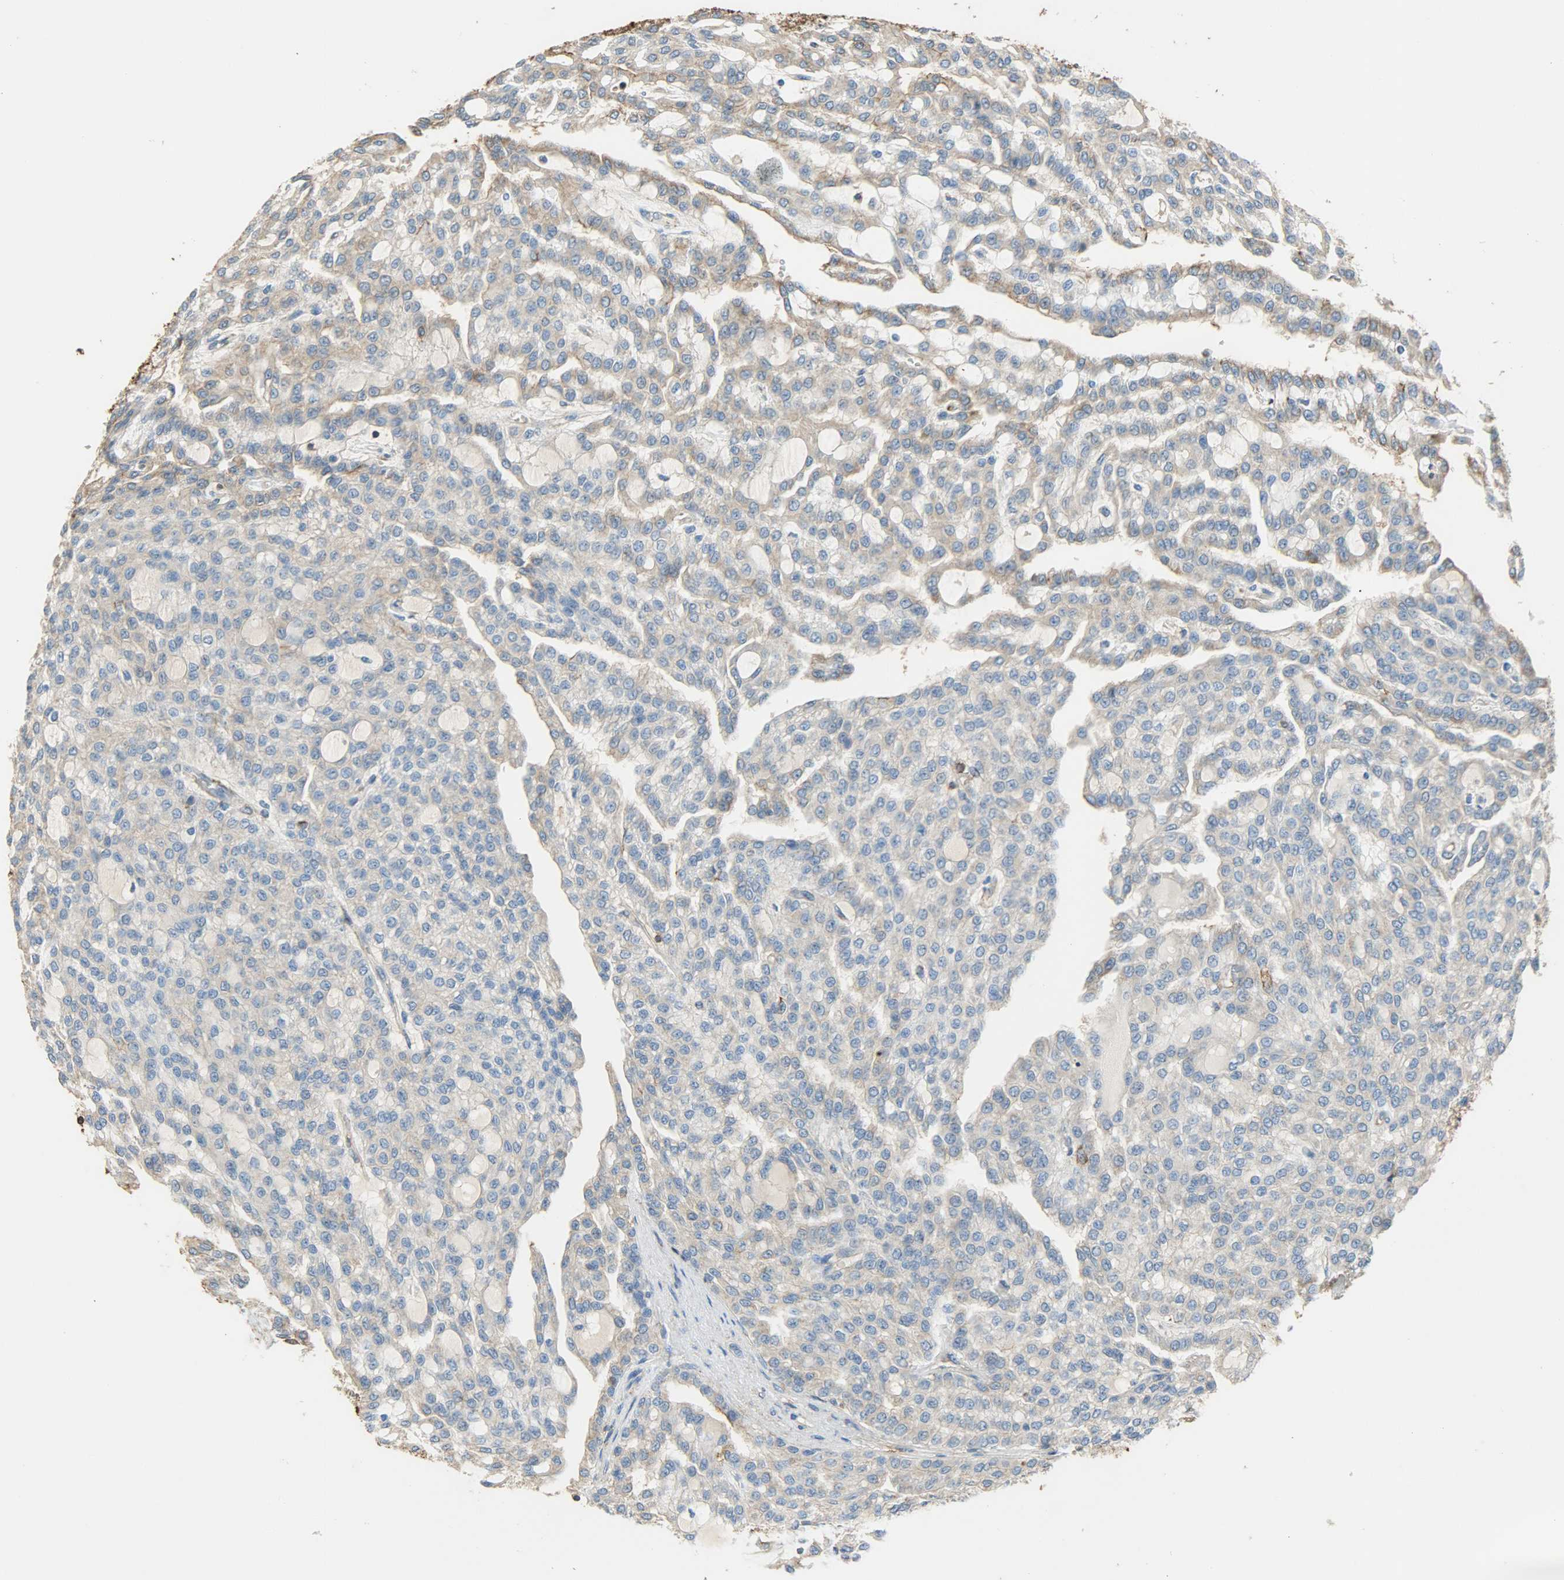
{"staining": {"intensity": "negative", "quantity": "none", "location": "none"}, "tissue": "renal cancer", "cell_type": "Tumor cells", "image_type": "cancer", "snomed": [{"axis": "morphology", "description": "Adenocarcinoma, NOS"}, {"axis": "topography", "description": "Kidney"}], "caption": "Tumor cells are negative for protein expression in human renal cancer.", "gene": "ANXA6", "patient": {"sex": "male", "age": 63}}